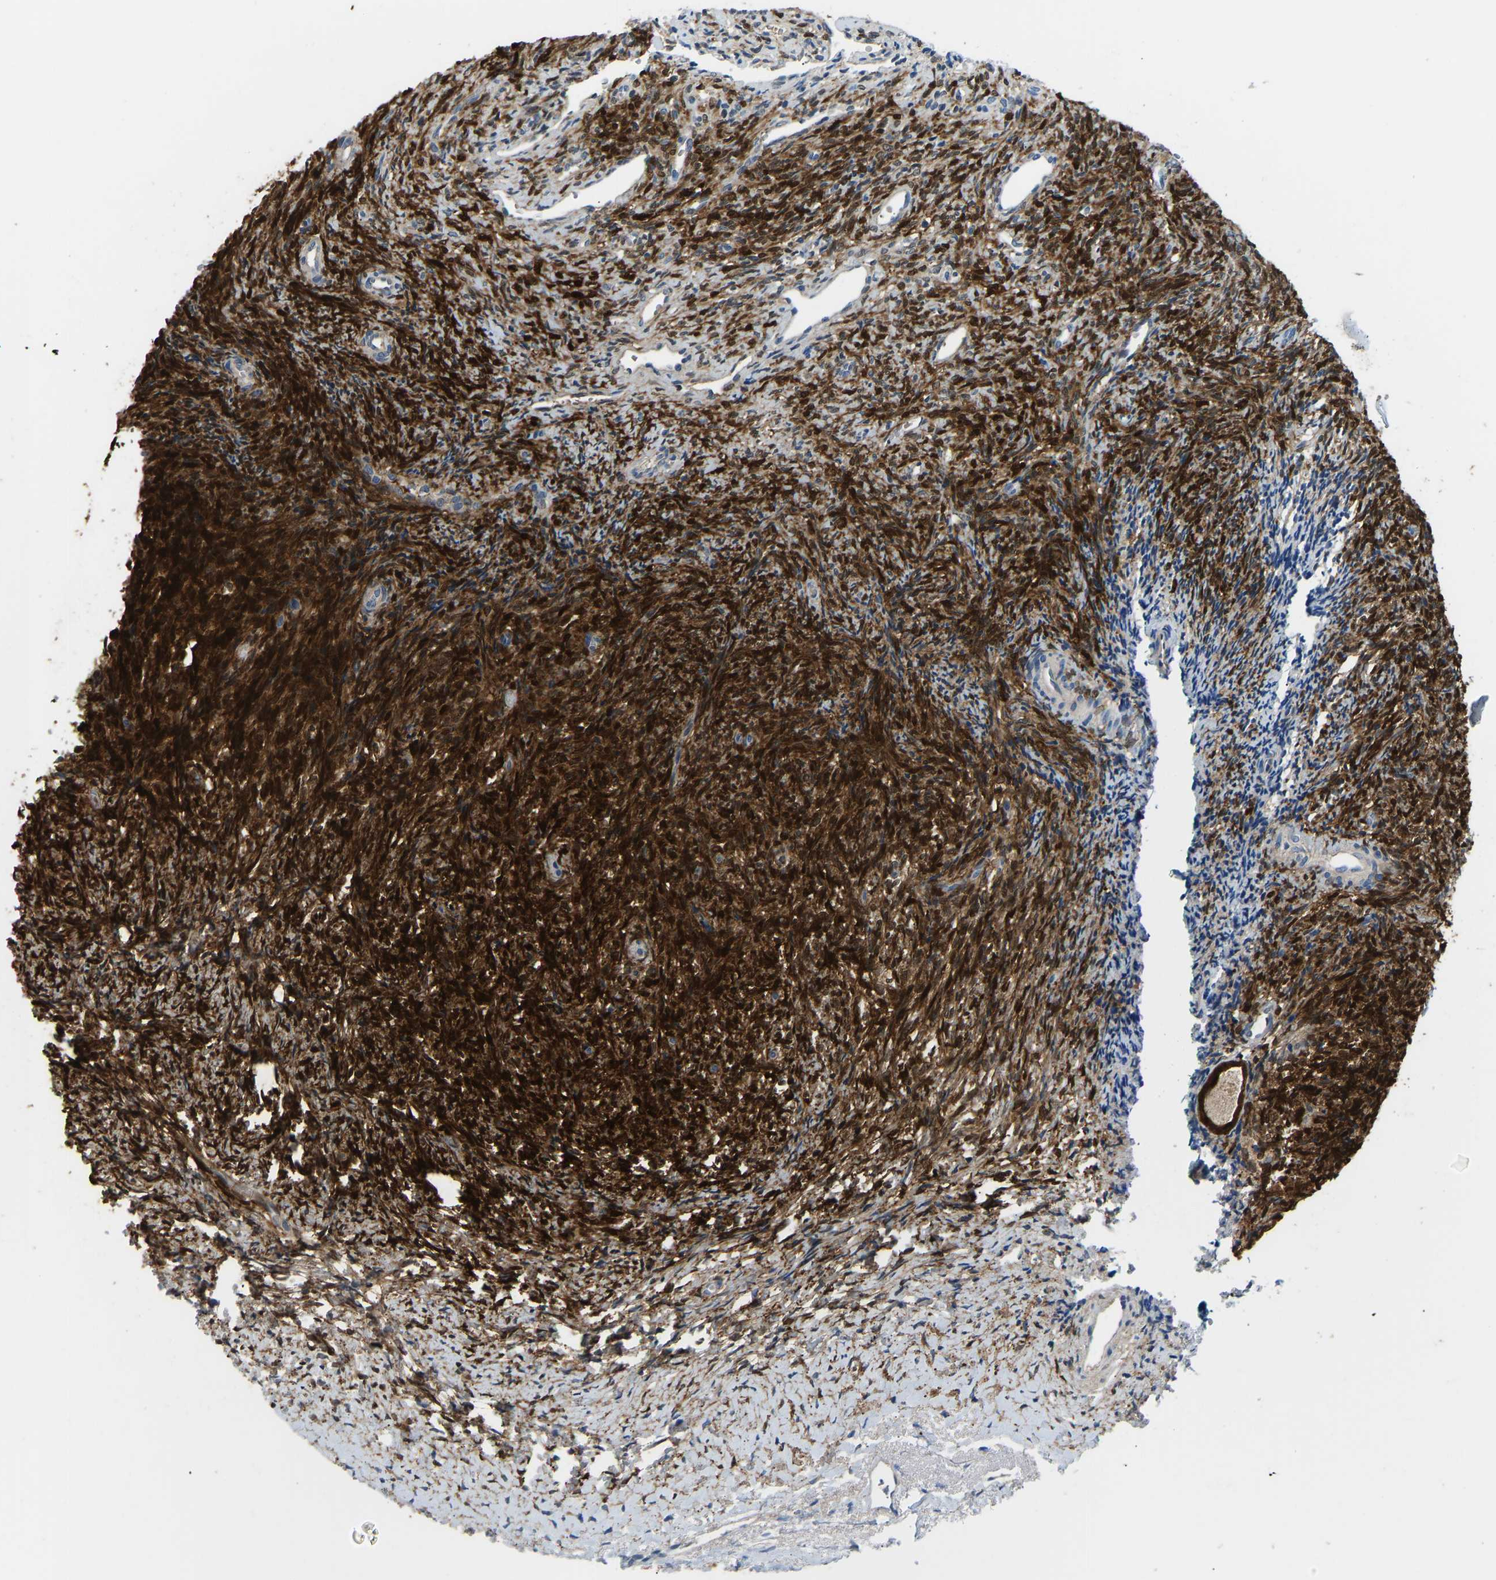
{"staining": {"intensity": "strong", "quantity": ">75%", "location": "cytoplasmic/membranous"}, "tissue": "ovary", "cell_type": "Ovarian stroma cells", "image_type": "normal", "snomed": [{"axis": "morphology", "description": "Normal tissue, NOS"}, {"axis": "topography", "description": "Ovary"}], "caption": "Protein expression by immunohistochemistry demonstrates strong cytoplasmic/membranous positivity in about >75% of ovarian stroma cells in unremarkable ovary.", "gene": "RBP1", "patient": {"sex": "female", "age": 41}}